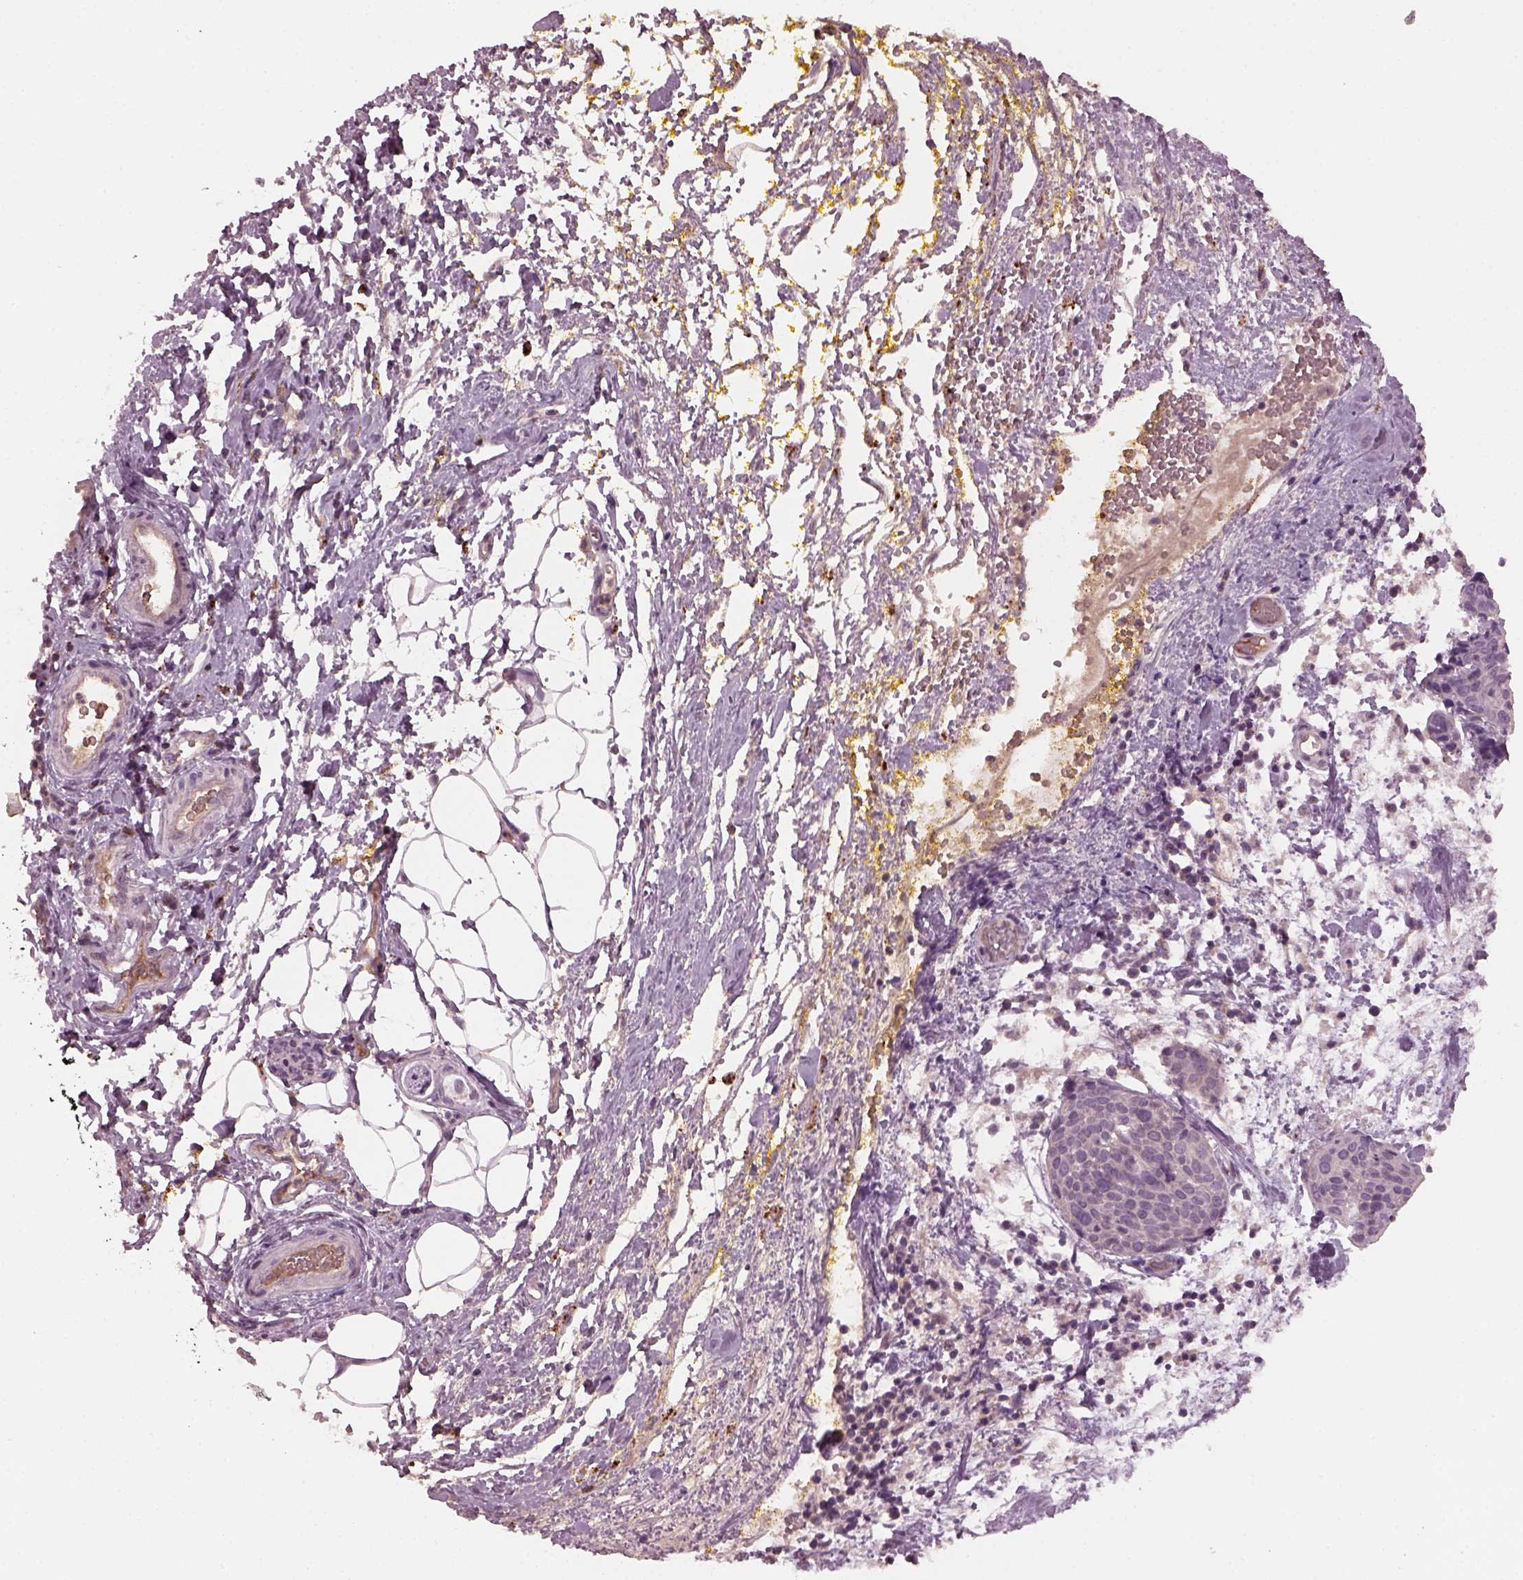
{"staining": {"intensity": "negative", "quantity": "none", "location": "none"}, "tissue": "cervical cancer", "cell_type": "Tumor cells", "image_type": "cancer", "snomed": [{"axis": "morphology", "description": "Squamous cell carcinoma, NOS"}, {"axis": "topography", "description": "Cervix"}], "caption": "Squamous cell carcinoma (cervical) was stained to show a protein in brown. There is no significant positivity in tumor cells. Brightfield microscopy of immunohistochemistry stained with DAB (brown) and hematoxylin (blue), captured at high magnification.", "gene": "PORCN", "patient": {"sex": "female", "age": 39}}